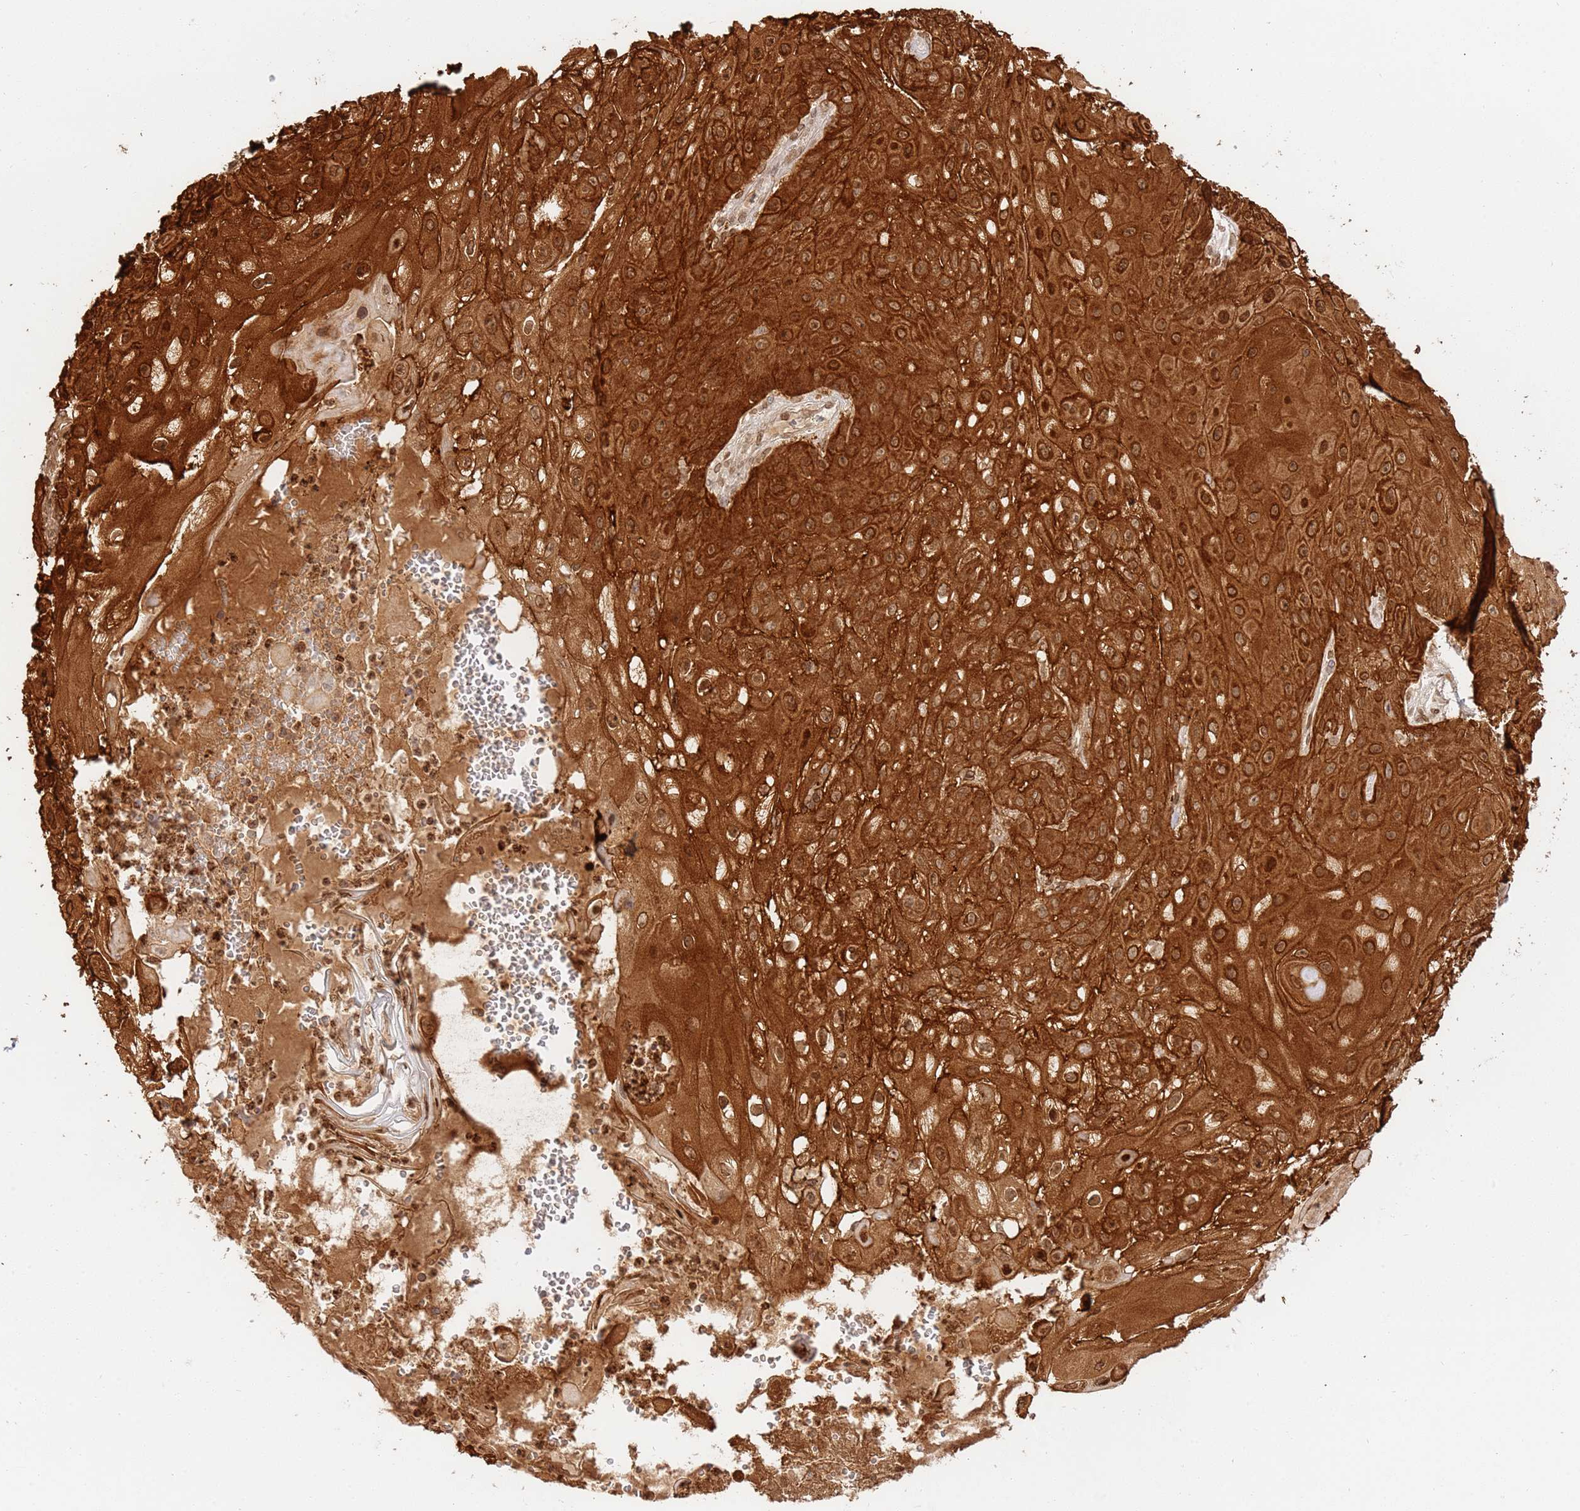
{"staining": {"intensity": "strong", "quantity": ">75%", "location": "cytoplasmic/membranous,nuclear"}, "tissue": "skin cancer", "cell_type": "Tumor cells", "image_type": "cancer", "snomed": [{"axis": "morphology", "description": "Normal tissue, NOS"}, {"axis": "morphology", "description": "Squamous cell carcinoma, NOS"}, {"axis": "topography", "description": "Skin"}, {"axis": "topography", "description": "Cartilage tissue"}], "caption": "Strong cytoplasmic/membranous and nuclear protein positivity is identified in approximately >75% of tumor cells in squamous cell carcinoma (skin).", "gene": "TRIM37", "patient": {"sex": "female", "age": 79}}